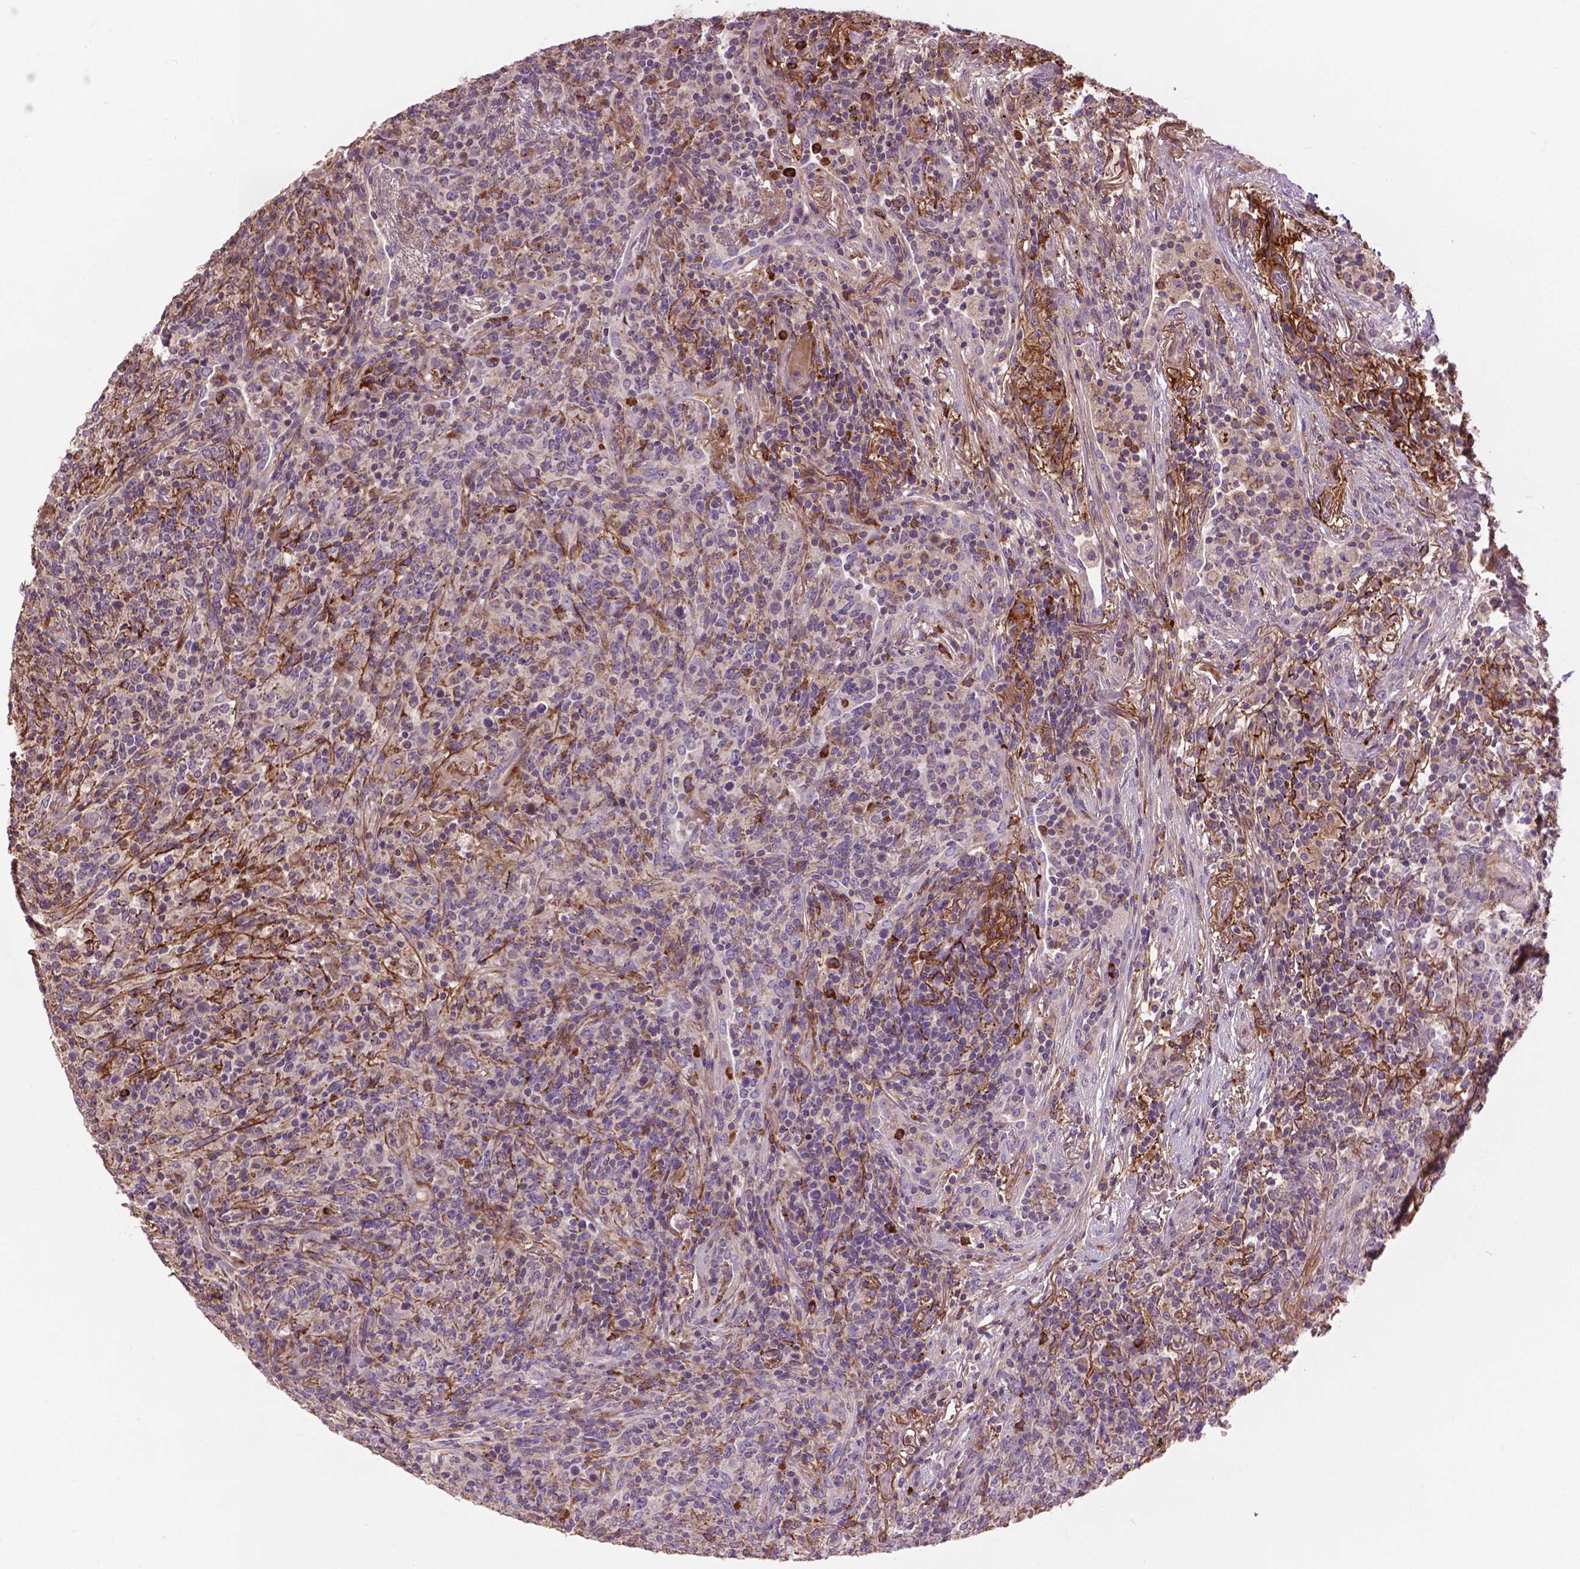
{"staining": {"intensity": "negative", "quantity": "none", "location": "none"}, "tissue": "lymphoma", "cell_type": "Tumor cells", "image_type": "cancer", "snomed": [{"axis": "morphology", "description": "Malignant lymphoma, non-Hodgkin's type, High grade"}, {"axis": "topography", "description": "Lung"}], "caption": "Tumor cells are negative for brown protein staining in lymphoma.", "gene": "LRRC3C", "patient": {"sex": "male", "age": 79}}